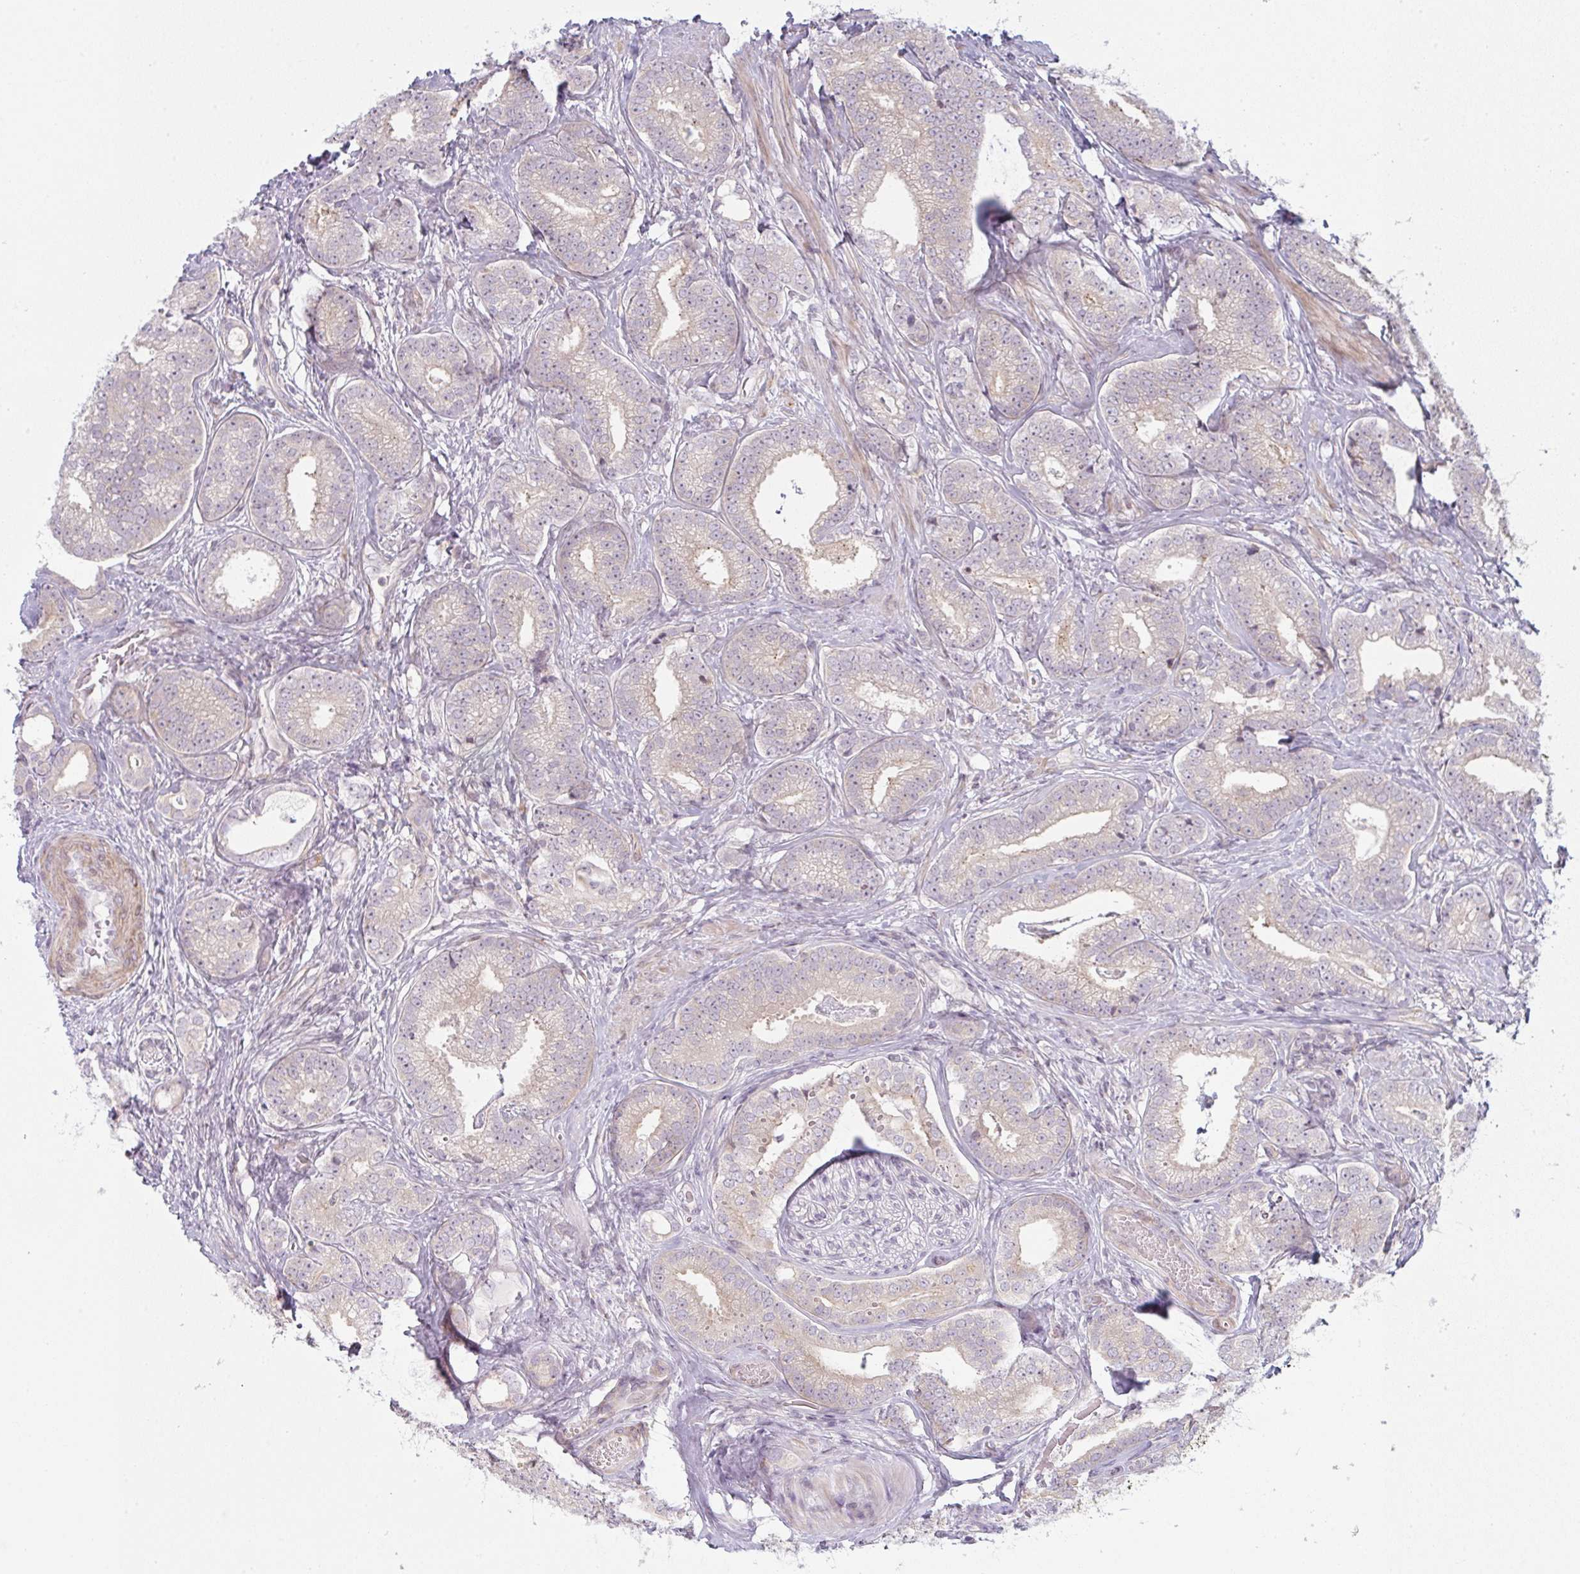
{"staining": {"intensity": "weak", "quantity": "<25%", "location": "cytoplasmic/membranous"}, "tissue": "prostate cancer", "cell_type": "Tumor cells", "image_type": "cancer", "snomed": [{"axis": "morphology", "description": "Adenocarcinoma, Low grade"}, {"axis": "topography", "description": "Prostate"}], "caption": "IHC histopathology image of prostate low-grade adenocarcinoma stained for a protein (brown), which displays no expression in tumor cells.", "gene": "TMEM237", "patient": {"sex": "male", "age": 63}}